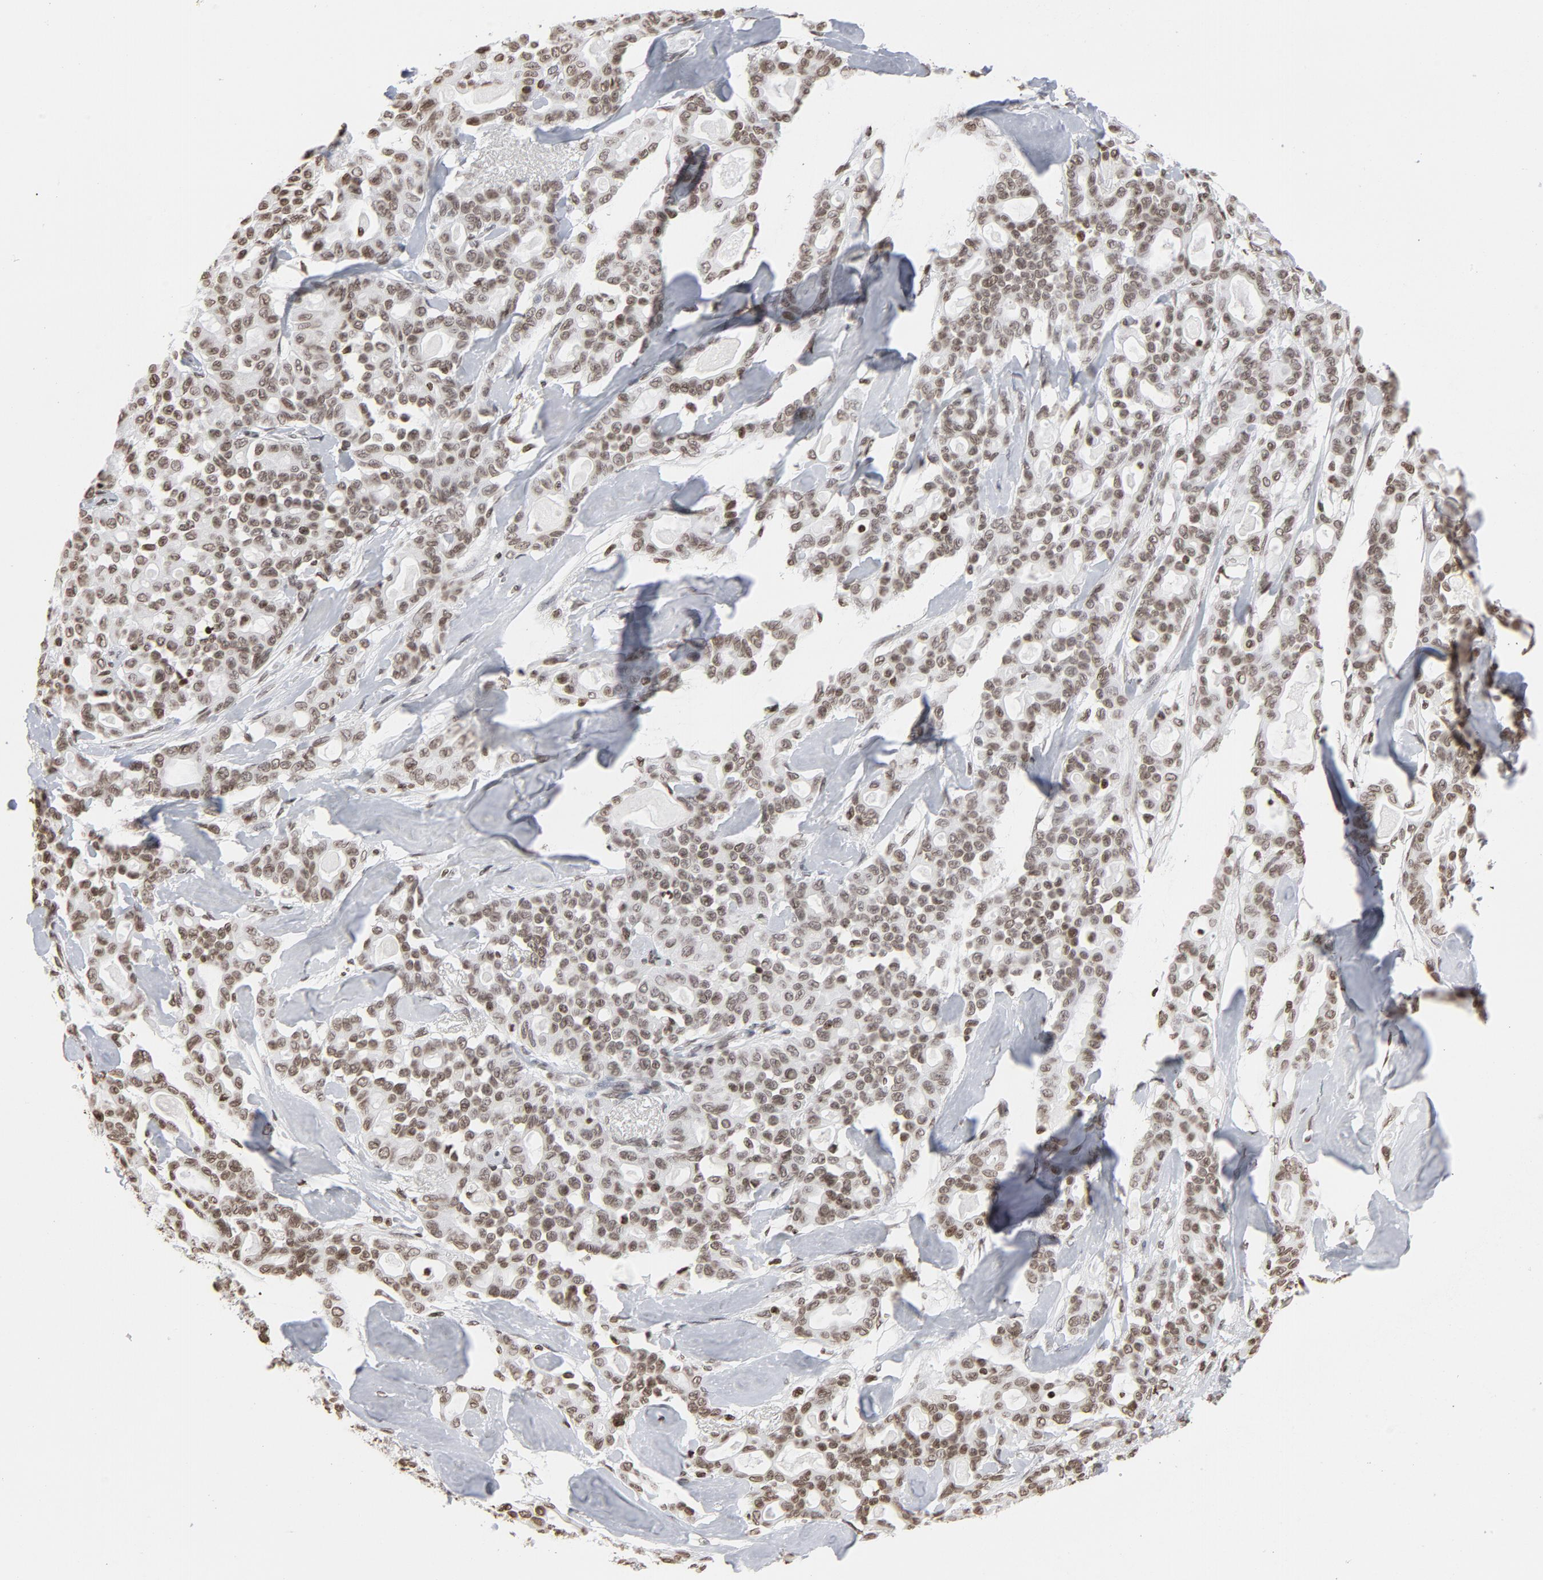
{"staining": {"intensity": "weak", "quantity": ">75%", "location": "nuclear"}, "tissue": "pancreatic cancer", "cell_type": "Tumor cells", "image_type": "cancer", "snomed": [{"axis": "morphology", "description": "Adenocarcinoma, NOS"}, {"axis": "topography", "description": "Pancreas"}], "caption": "Adenocarcinoma (pancreatic) was stained to show a protein in brown. There is low levels of weak nuclear expression in approximately >75% of tumor cells.", "gene": "H2AC12", "patient": {"sex": "male", "age": 63}}